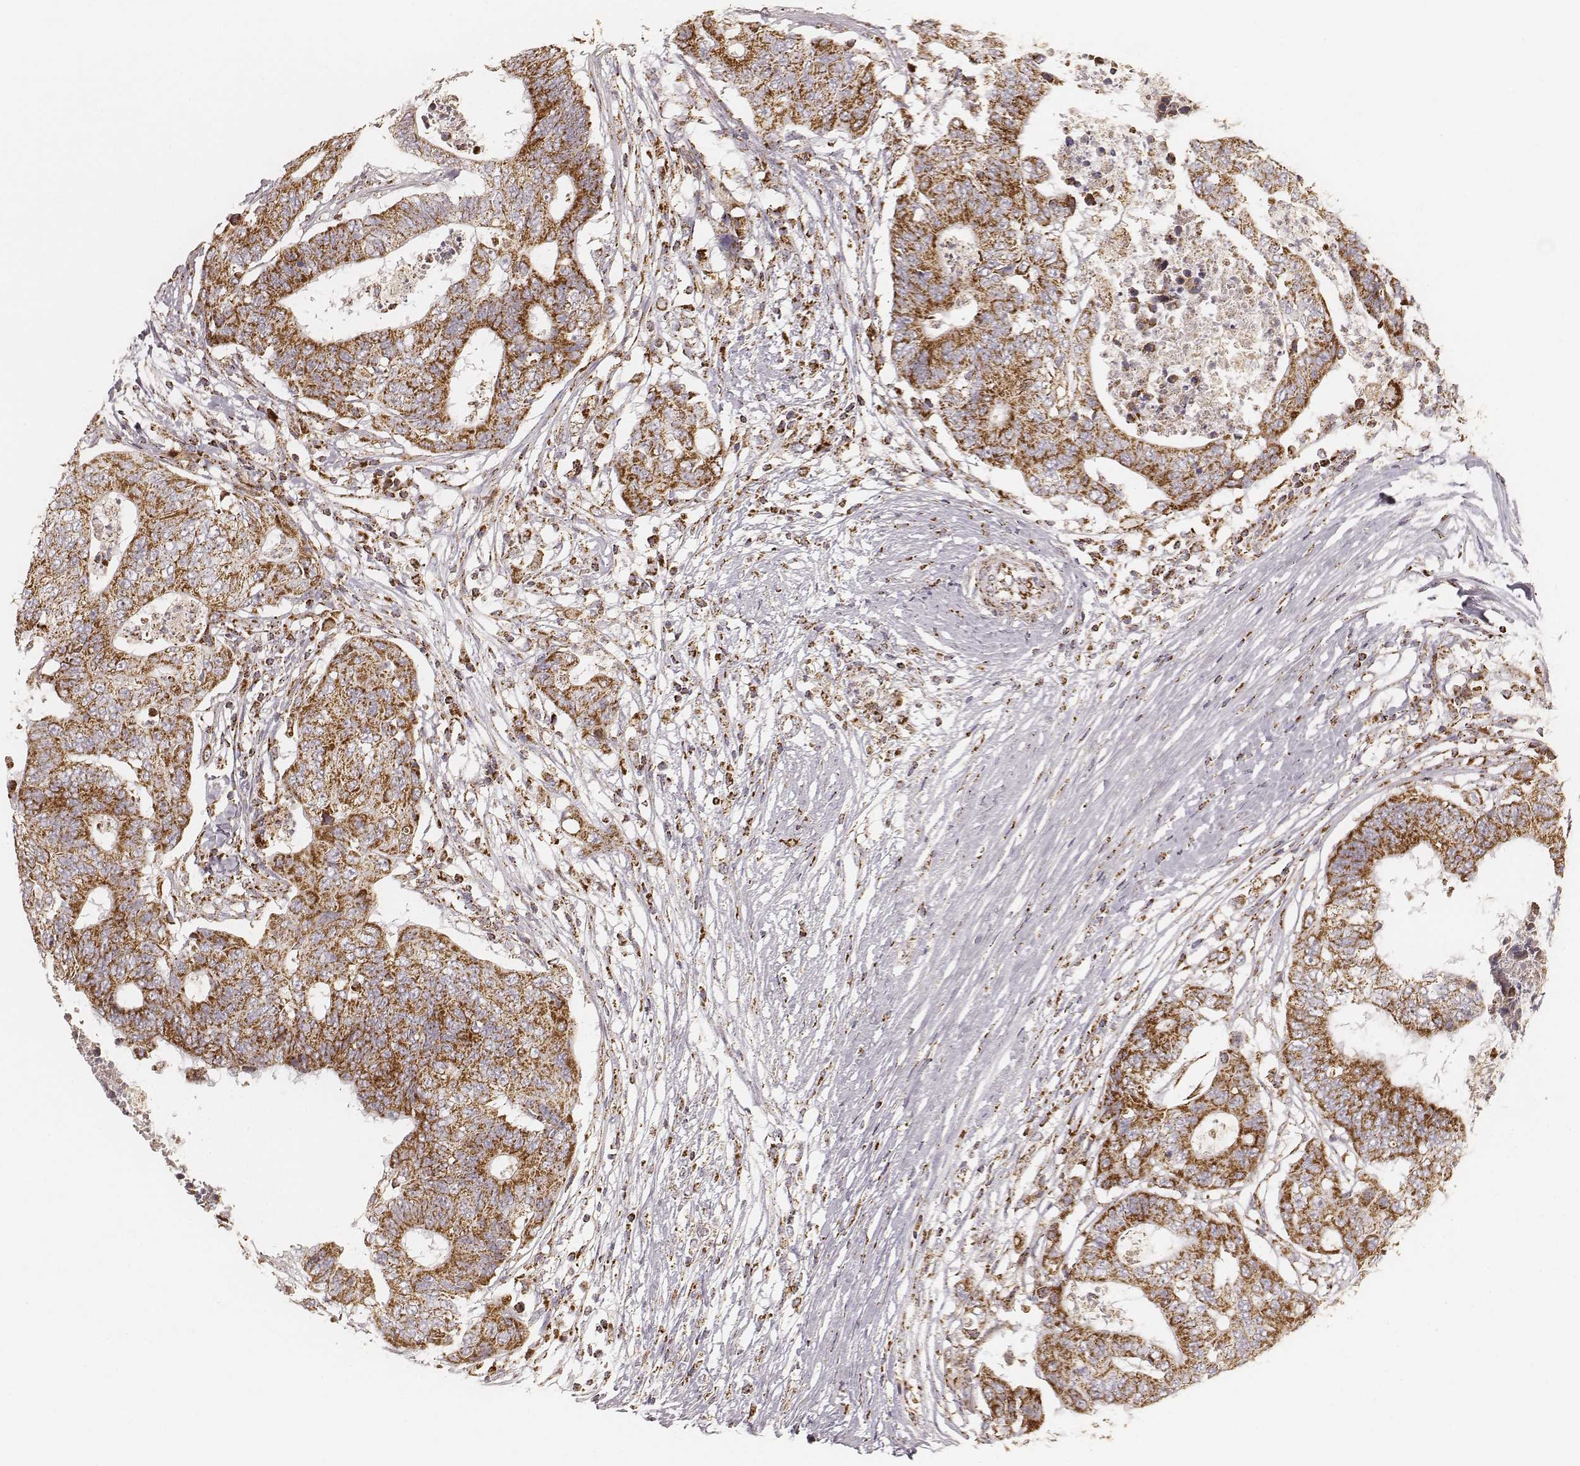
{"staining": {"intensity": "strong", "quantity": ">75%", "location": "cytoplasmic/membranous"}, "tissue": "colorectal cancer", "cell_type": "Tumor cells", "image_type": "cancer", "snomed": [{"axis": "morphology", "description": "Adenocarcinoma, NOS"}, {"axis": "topography", "description": "Colon"}], "caption": "DAB (3,3'-diaminobenzidine) immunohistochemical staining of colorectal cancer exhibits strong cytoplasmic/membranous protein staining in approximately >75% of tumor cells. (DAB (3,3'-diaminobenzidine) = brown stain, brightfield microscopy at high magnification).", "gene": "CS", "patient": {"sex": "female", "age": 48}}